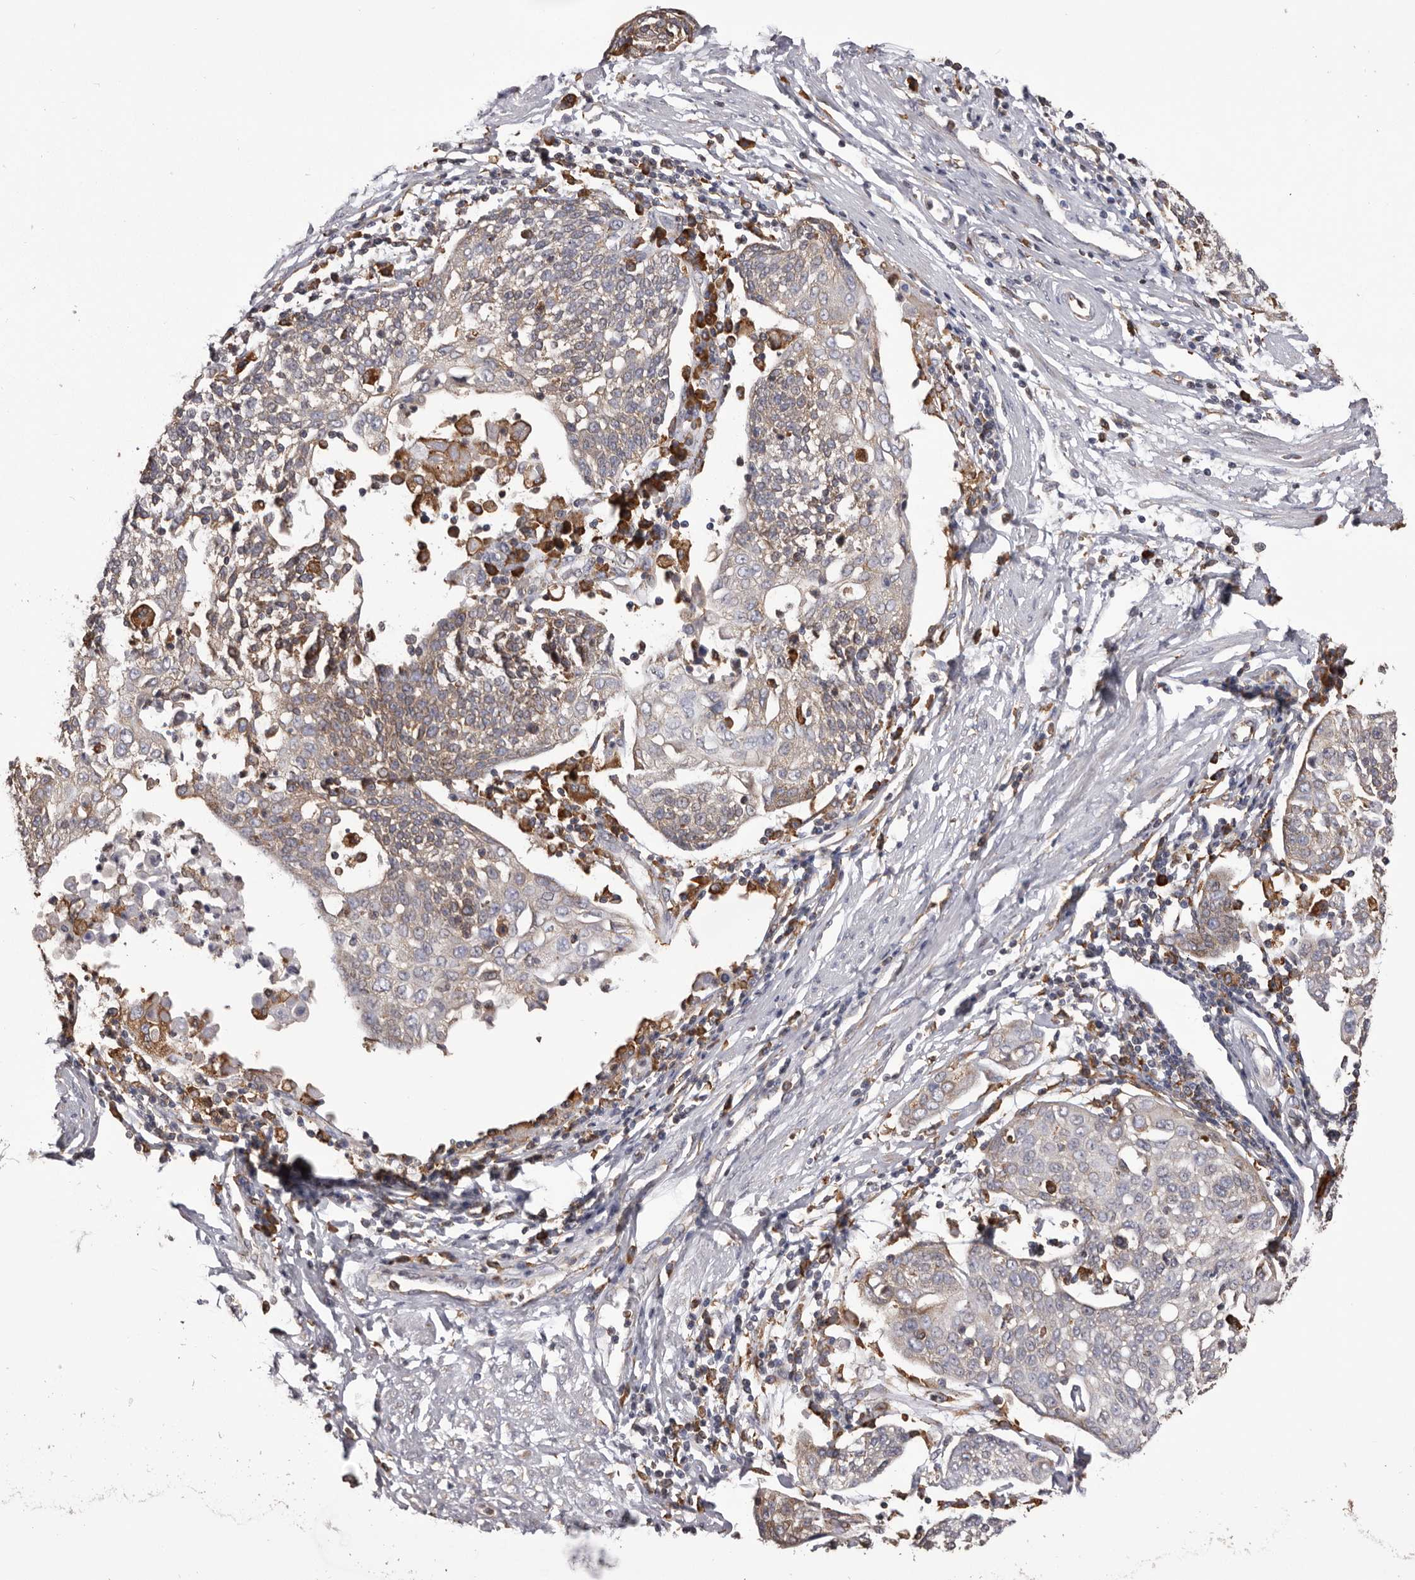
{"staining": {"intensity": "moderate", "quantity": "25%-75%", "location": "cytoplasmic/membranous"}, "tissue": "cervical cancer", "cell_type": "Tumor cells", "image_type": "cancer", "snomed": [{"axis": "morphology", "description": "Squamous cell carcinoma, NOS"}, {"axis": "topography", "description": "Cervix"}], "caption": "A medium amount of moderate cytoplasmic/membranous positivity is appreciated in approximately 25%-75% of tumor cells in cervical cancer (squamous cell carcinoma) tissue. (DAB IHC, brown staining for protein, blue staining for nuclei).", "gene": "QRSL1", "patient": {"sex": "female", "age": 34}}